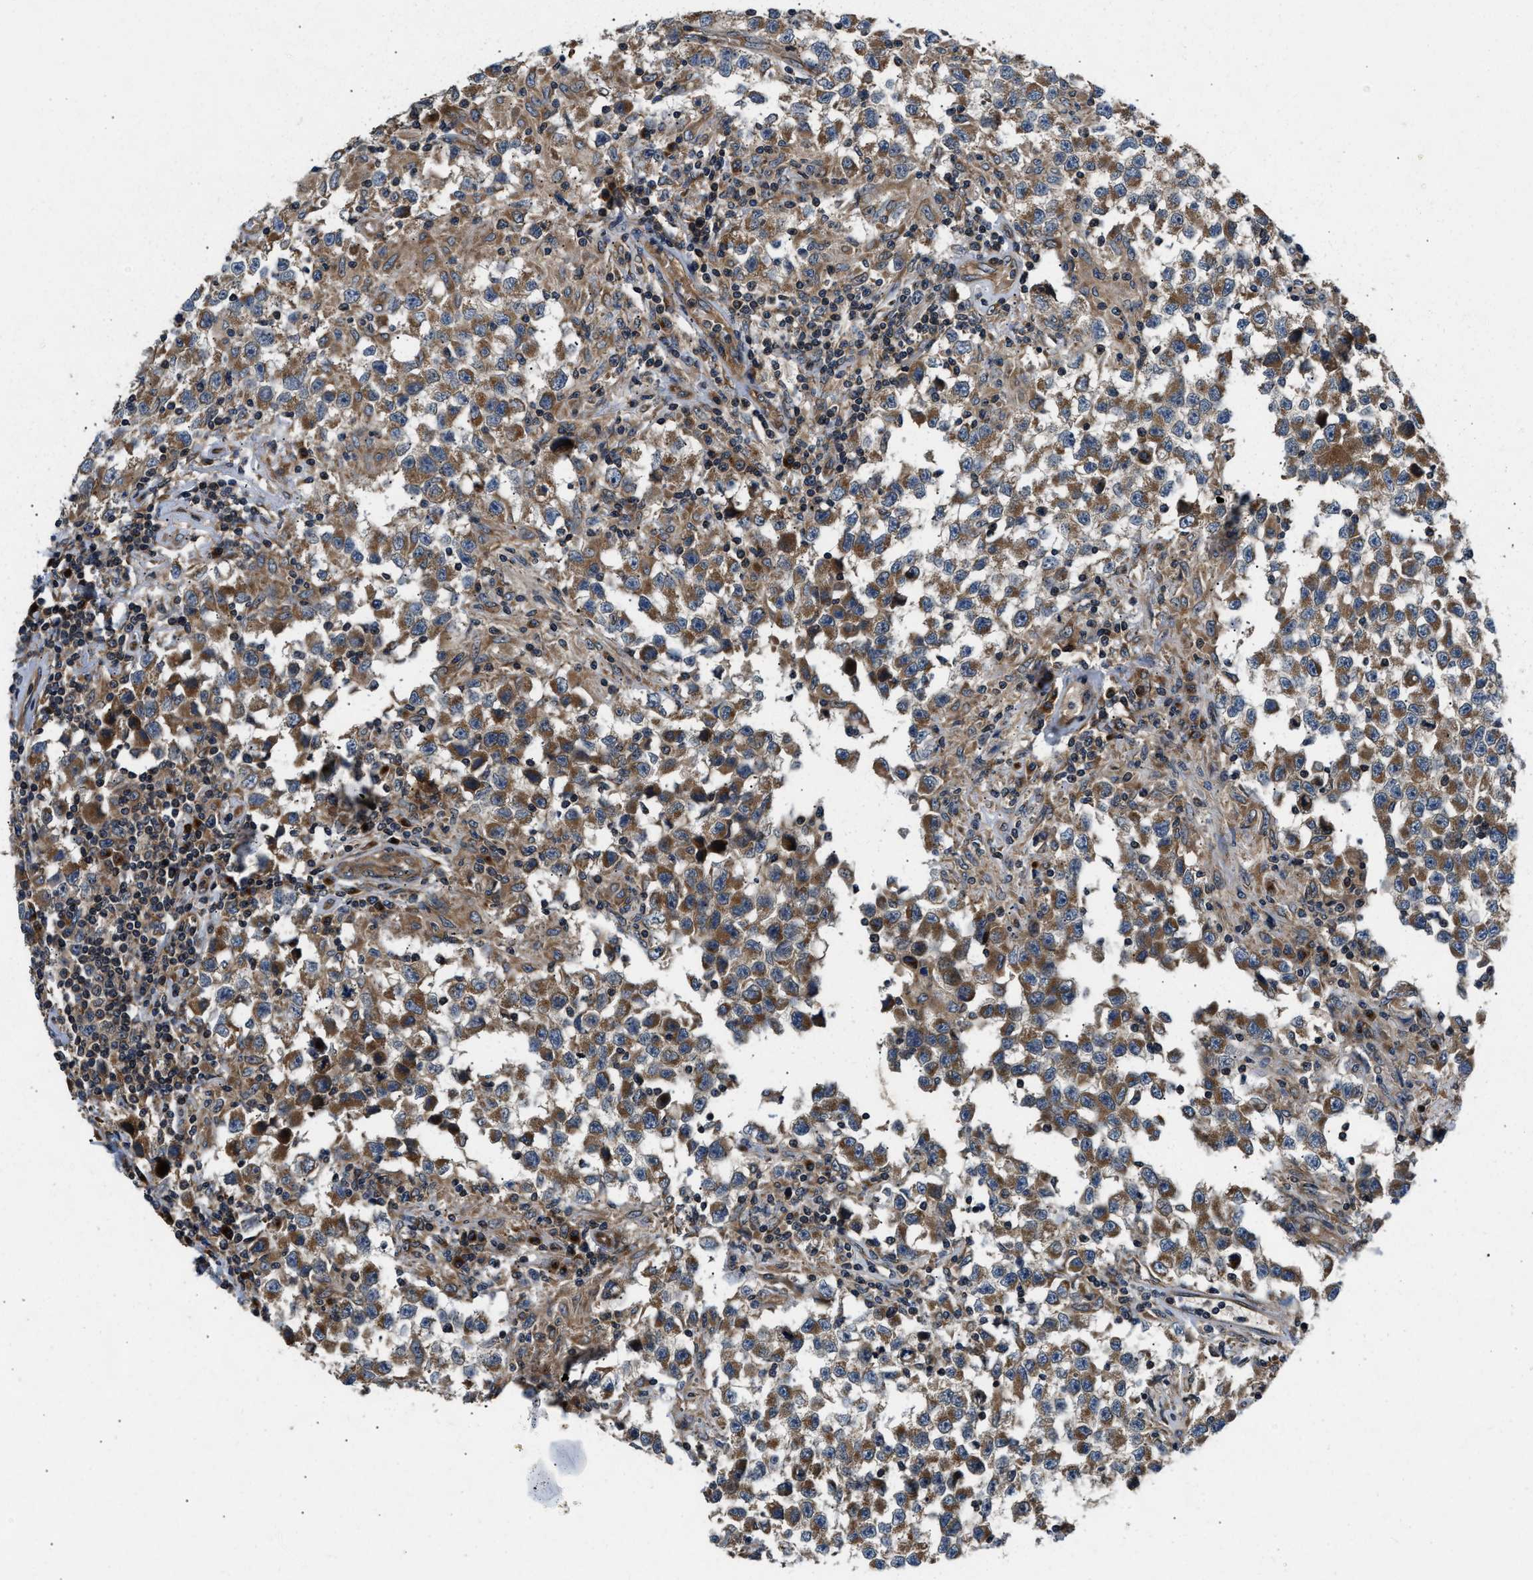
{"staining": {"intensity": "moderate", "quantity": ">75%", "location": "cytoplasmic/membranous"}, "tissue": "testis cancer", "cell_type": "Tumor cells", "image_type": "cancer", "snomed": [{"axis": "morphology", "description": "Carcinoma, Embryonal, NOS"}, {"axis": "topography", "description": "Testis"}], "caption": "A histopathology image showing moderate cytoplasmic/membranous positivity in approximately >75% of tumor cells in testis cancer (embryonal carcinoma), as visualized by brown immunohistochemical staining.", "gene": "PNPLA8", "patient": {"sex": "male", "age": 21}}